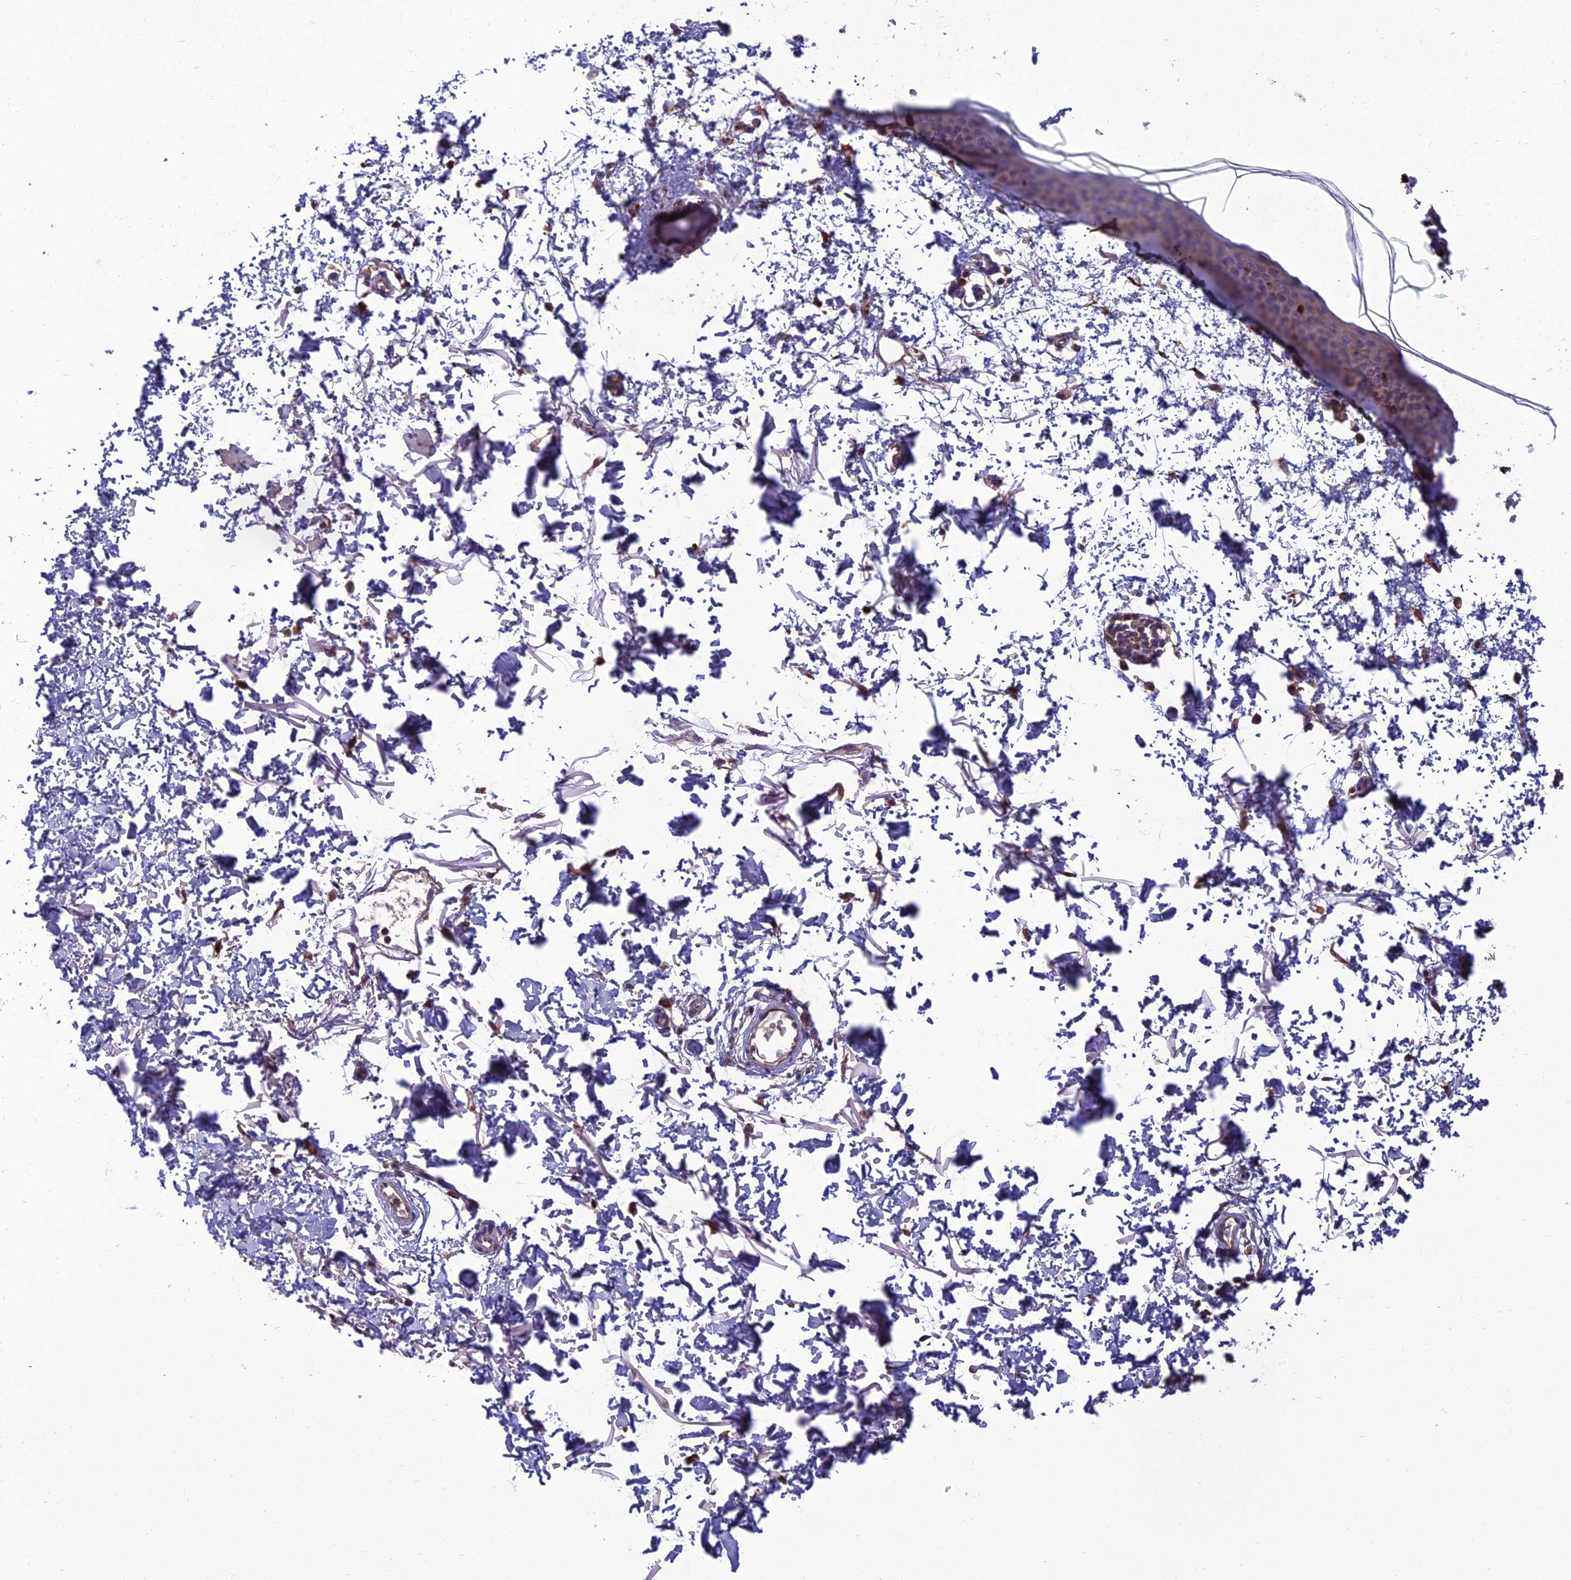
{"staining": {"intensity": "moderate", "quantity": ">75%", "location": "cytoplasmic/membranous"}, "tissue": "skin", "cell_type": "Fibroblasts", "image_type": "normal", "snomed": [{"axis": "morphology", "description": "Normal tissue, NOS"}, {"axis": "topography", "description": "Skin"}], "caption": "An IHC image of unremarkable tissue is shown. Protein staining in brown labels moderate cytoplasmic/membranous positivity in skin within fibroblasts. Nuclei are stained in blue.", "gene": "UMAD1", "patient": {"sex": "male", "age": 66}}